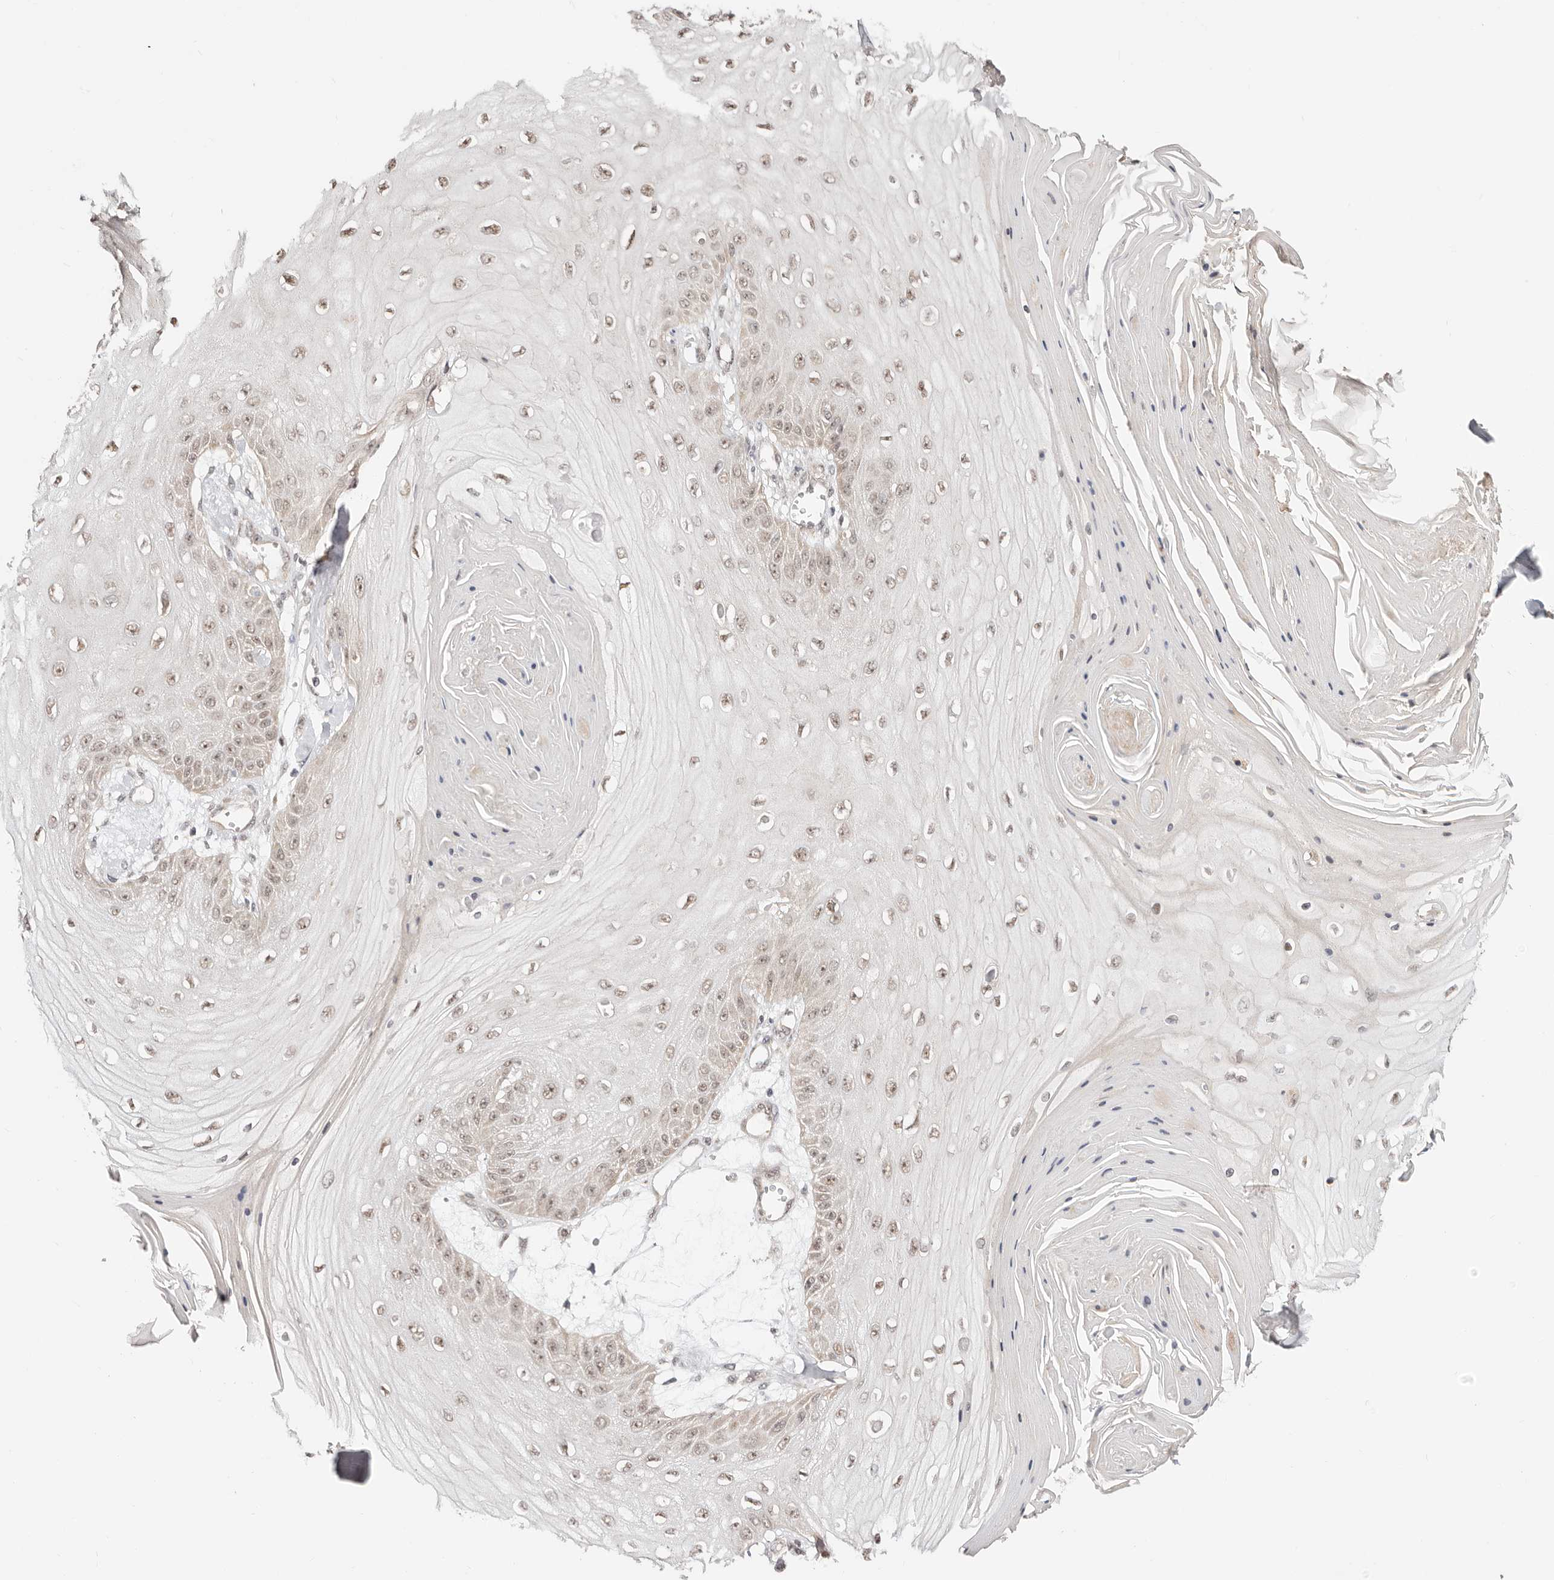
{"staining": {"intensity": "weak", "quantity": "25%-75%", "location": "nuclear"}, "tissue": "skin cancer", "cell_type": "Tumor cells", "image_type": "cancer", "snomed": [{"axis": "morphology", "description": "Squamous cell carcinoma, NOS"}, {"axis": "topography", "description": "Skin"}], "caption": "Skin cancer stained for a protein demonstrates weak nuclear positivity in tumor cells. The protein of interest is stained brown, and the nuclei are stained in blue (DAB (3,3'-diaminobenzidine) IHC with brightfield microscopy, high magnification).", "gene": "CTNNBL1", "patient": {"sex": "male", "age": 74}}